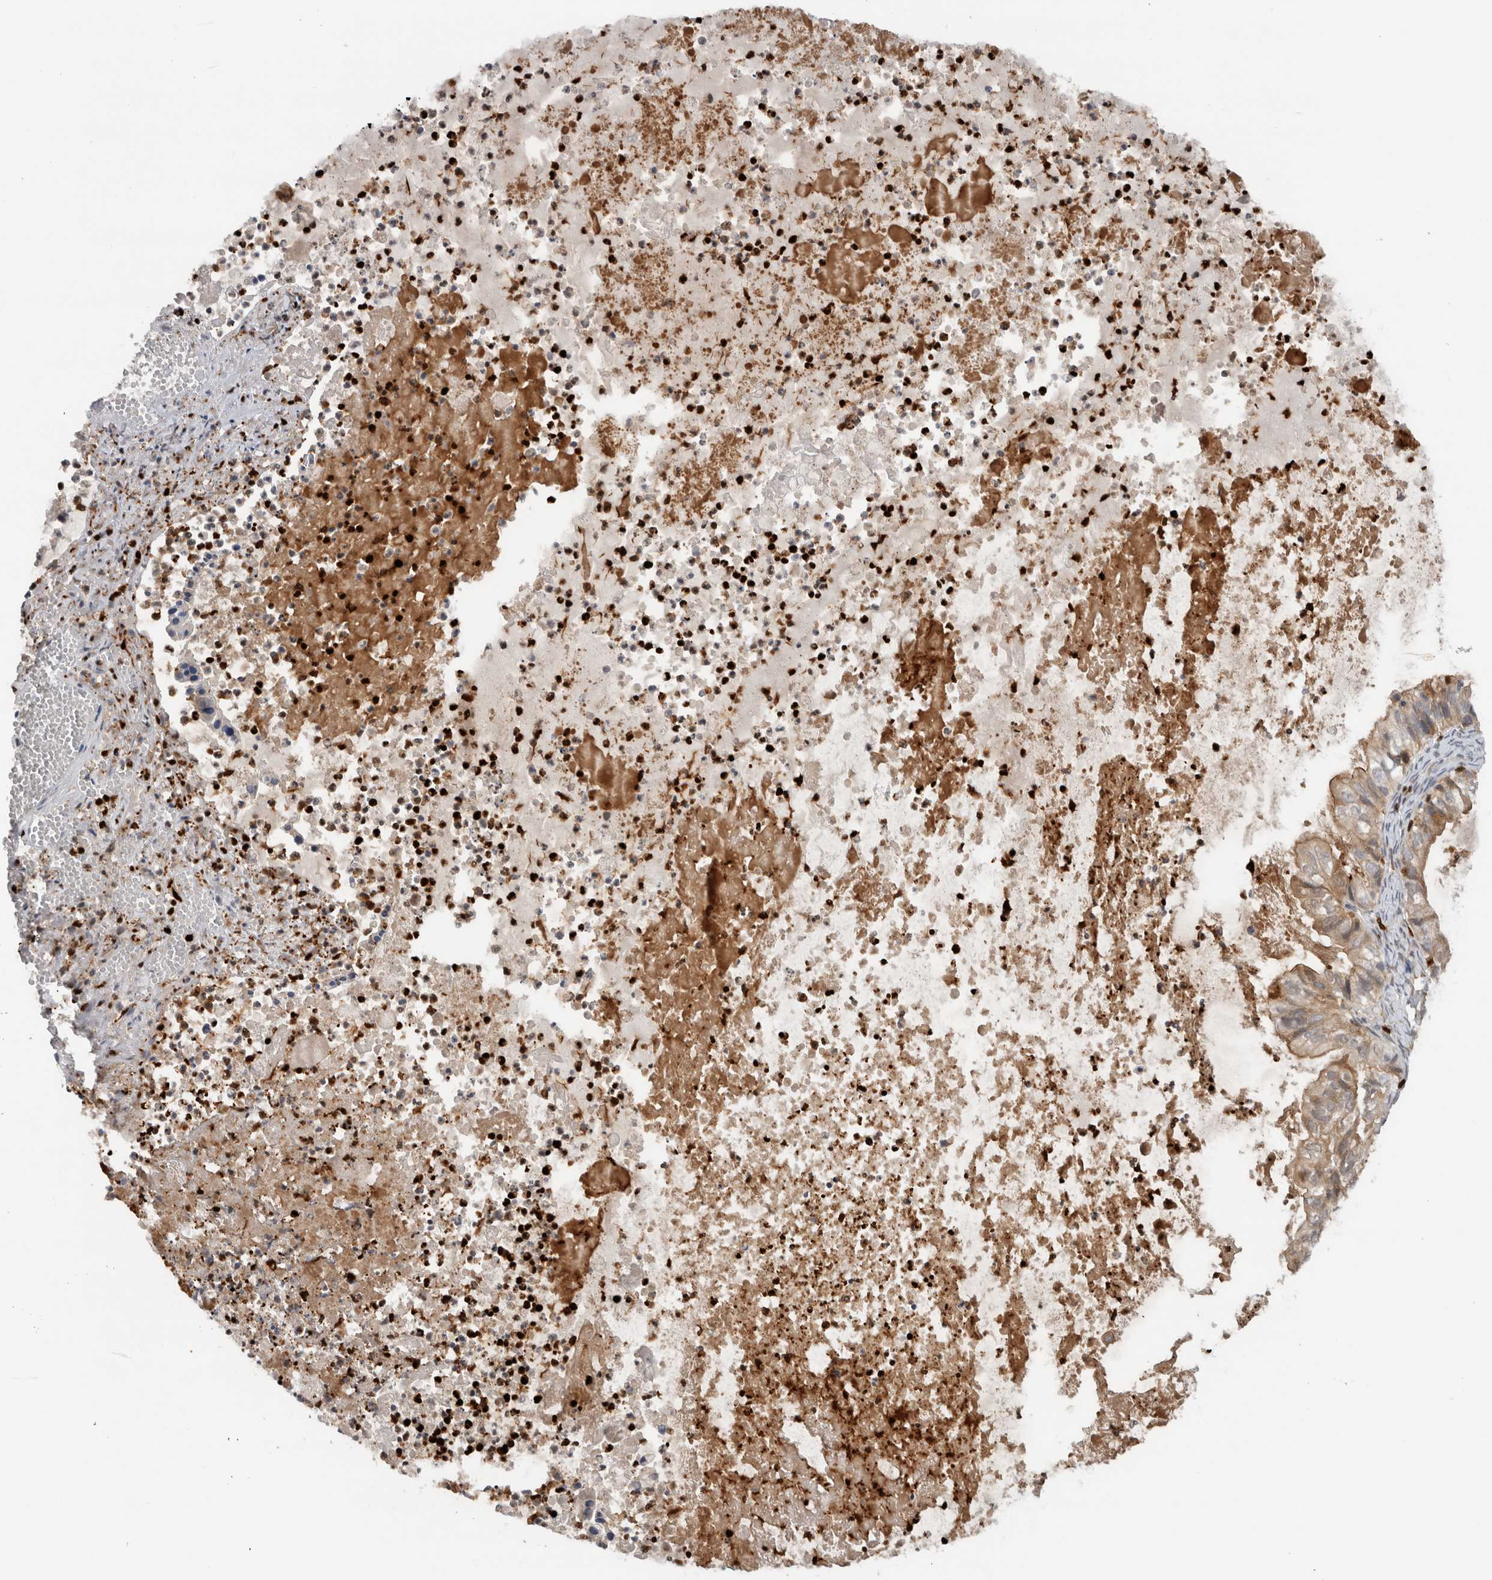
{"staining": {"intensity": "moderate", "quantity": "25%-75%", "location": "cytoplasmic/membranous"}, "tissue": "ovarian cancer", "cell_type": "Tumor cells", "image_type": "cancer", "snomed": [{"axis": "morphology", "description": "Cystadenocarcinoma, mucinous, NOS"}, {"axis": "topography", "description": "Ovary"}], "caption": "The photomicrograph displays a brown stain indicating the presence of a protein in the cytoplasmic/membranous of tumor cells in mucinous cystadenocarcinoma (ovarian). (DAB (3,3'-diaminobenzidine) IHC, brown staining for protein, blue staining for nuclei).", "gene": "PDCD2", "patient": {"sex": "female", "age": 80}}